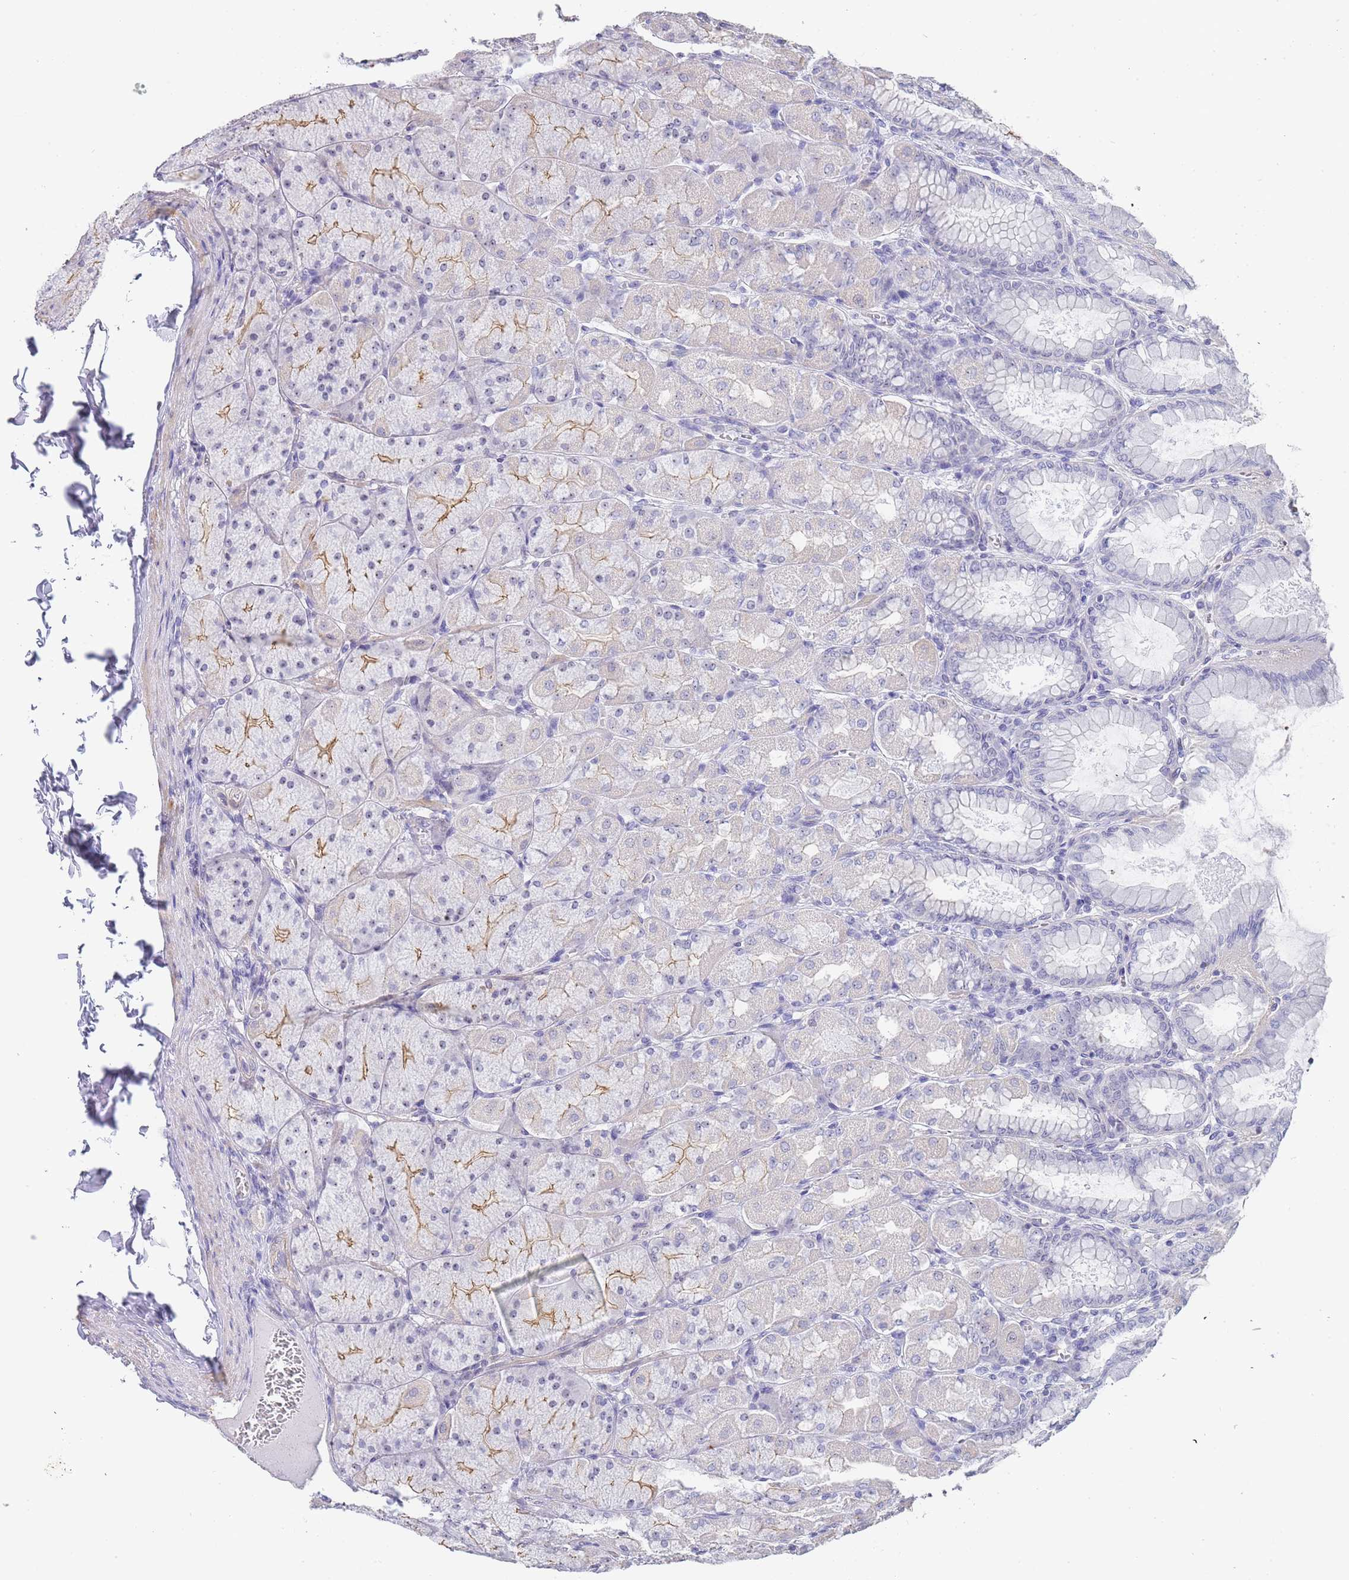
{"staining": {"intensity": "moderate", "quantity": "<25%", "location": "cytoplasmic/membranous,nuclear"}, "tissue": "stomach", "cell_type": "Glandular cells", "image_type": "normal", "snomed": [{"axis": "morphology", "description": "Normal tissue, NOS"}, {"axis": "topography", "description": "Stomach, upper"}], "caption": "There is low levels of moderate cytoplasmic/membranous,nuclear positivity in glandular cells of benign stomach, as demonstrated by immunohistochemical staining (brown color).", "gene": "NOP14", "patient": {"sex": "female", "age": 56}}